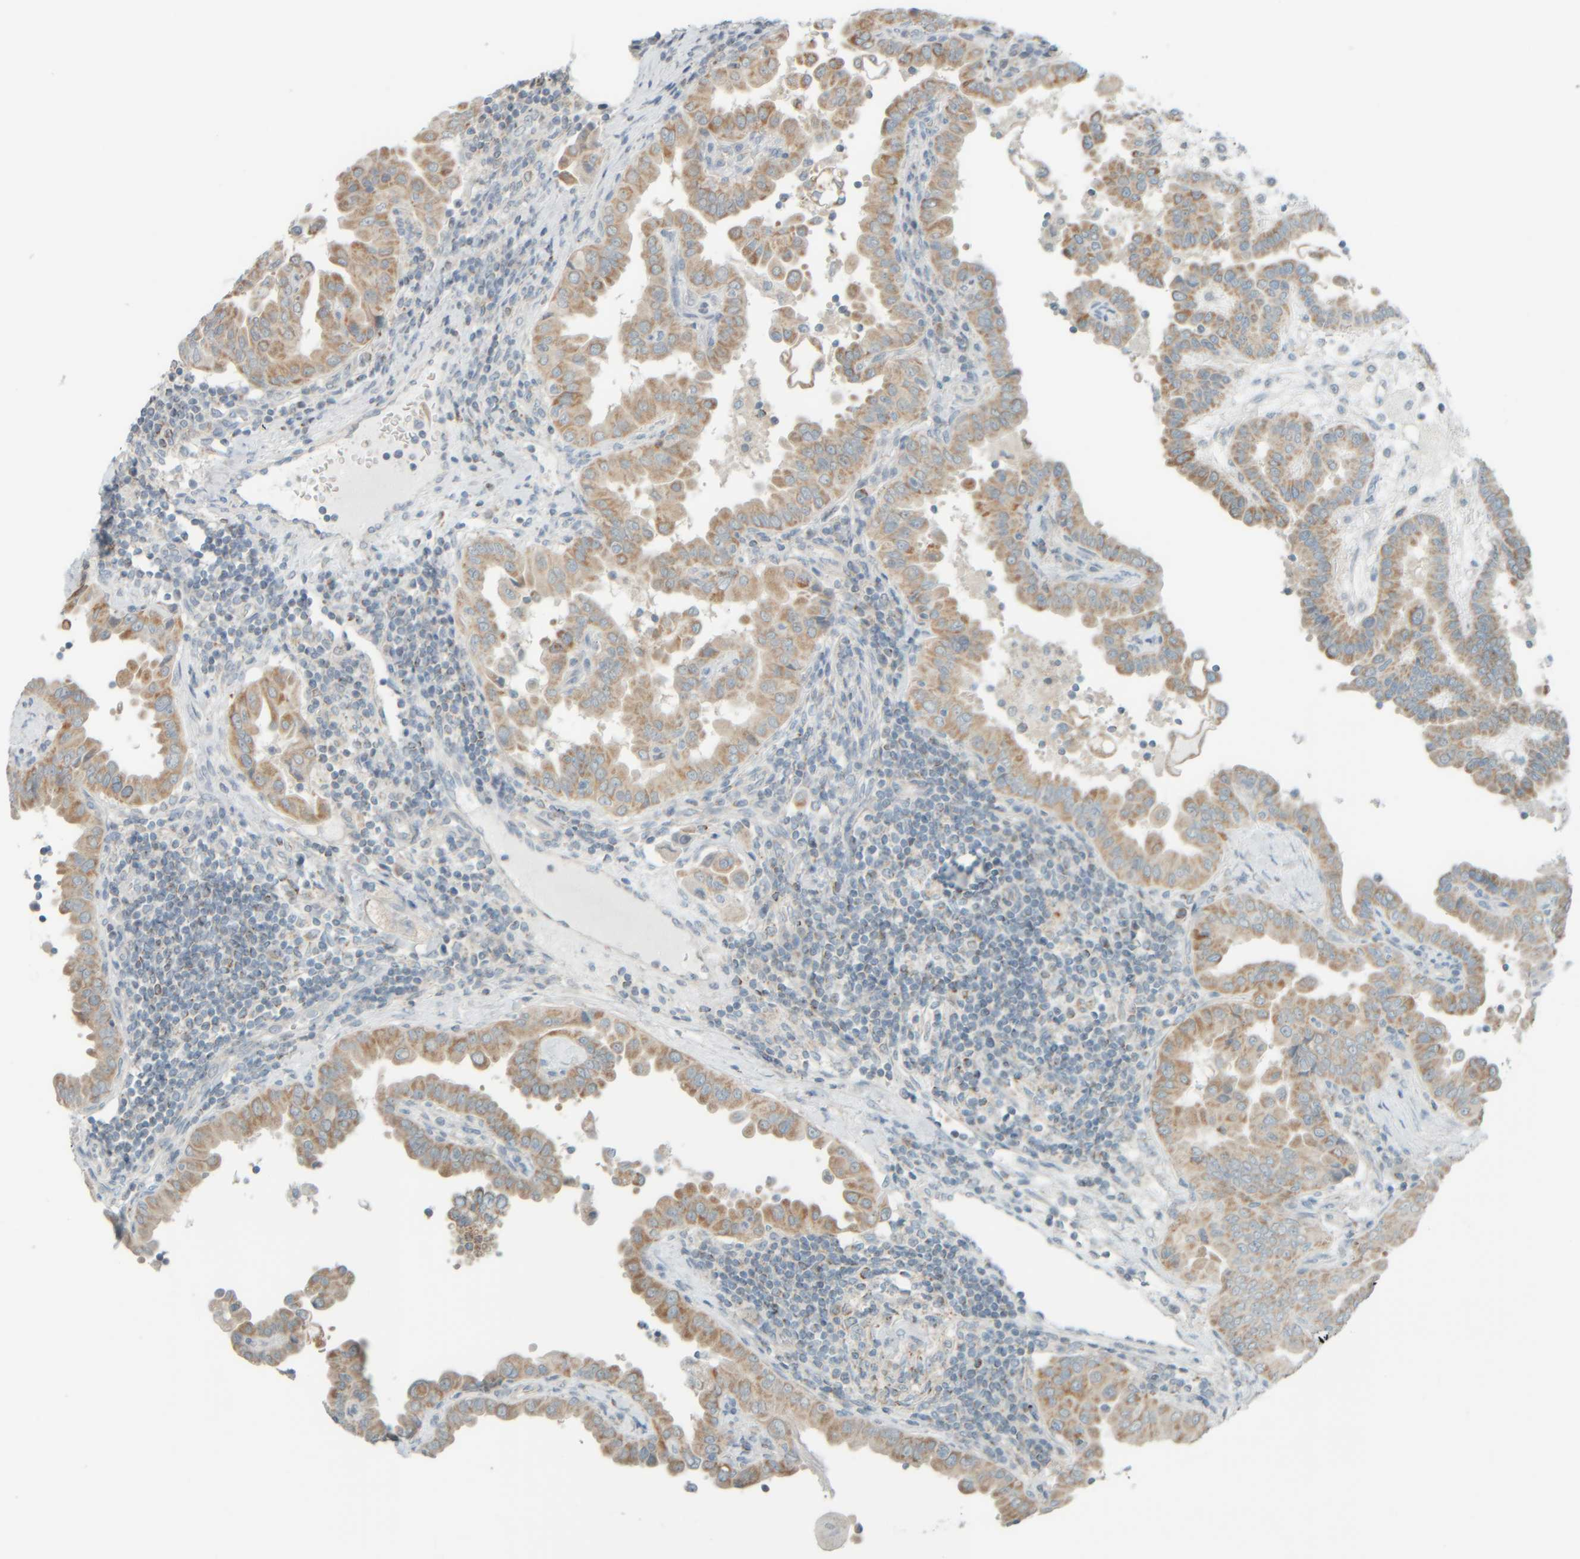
{"staining": {"intensity": "moderate", "quantity": ">75%", "location": "cytoplasmic/membranous"}, "tissue": "thyroid cancer", "cell_type": "Tumor cells", "image_type": "cancer", "snomed": [{"axis": "morphology", "description": "Papillary adenocarcinoma, NOS"}, {"axis": "topography", "description": "Thyroid gland"}], "caption": "High-power microscopy captured an immunohistochemistry image of thyroid cancer (papillary adenocarcinoma), revealing moderate cytoplasmic/membranous positivity in about >75% of tumor cells.", "gene": "PTGES3L-AARSD1", "patient": {"sex": "male", "age": 33}}